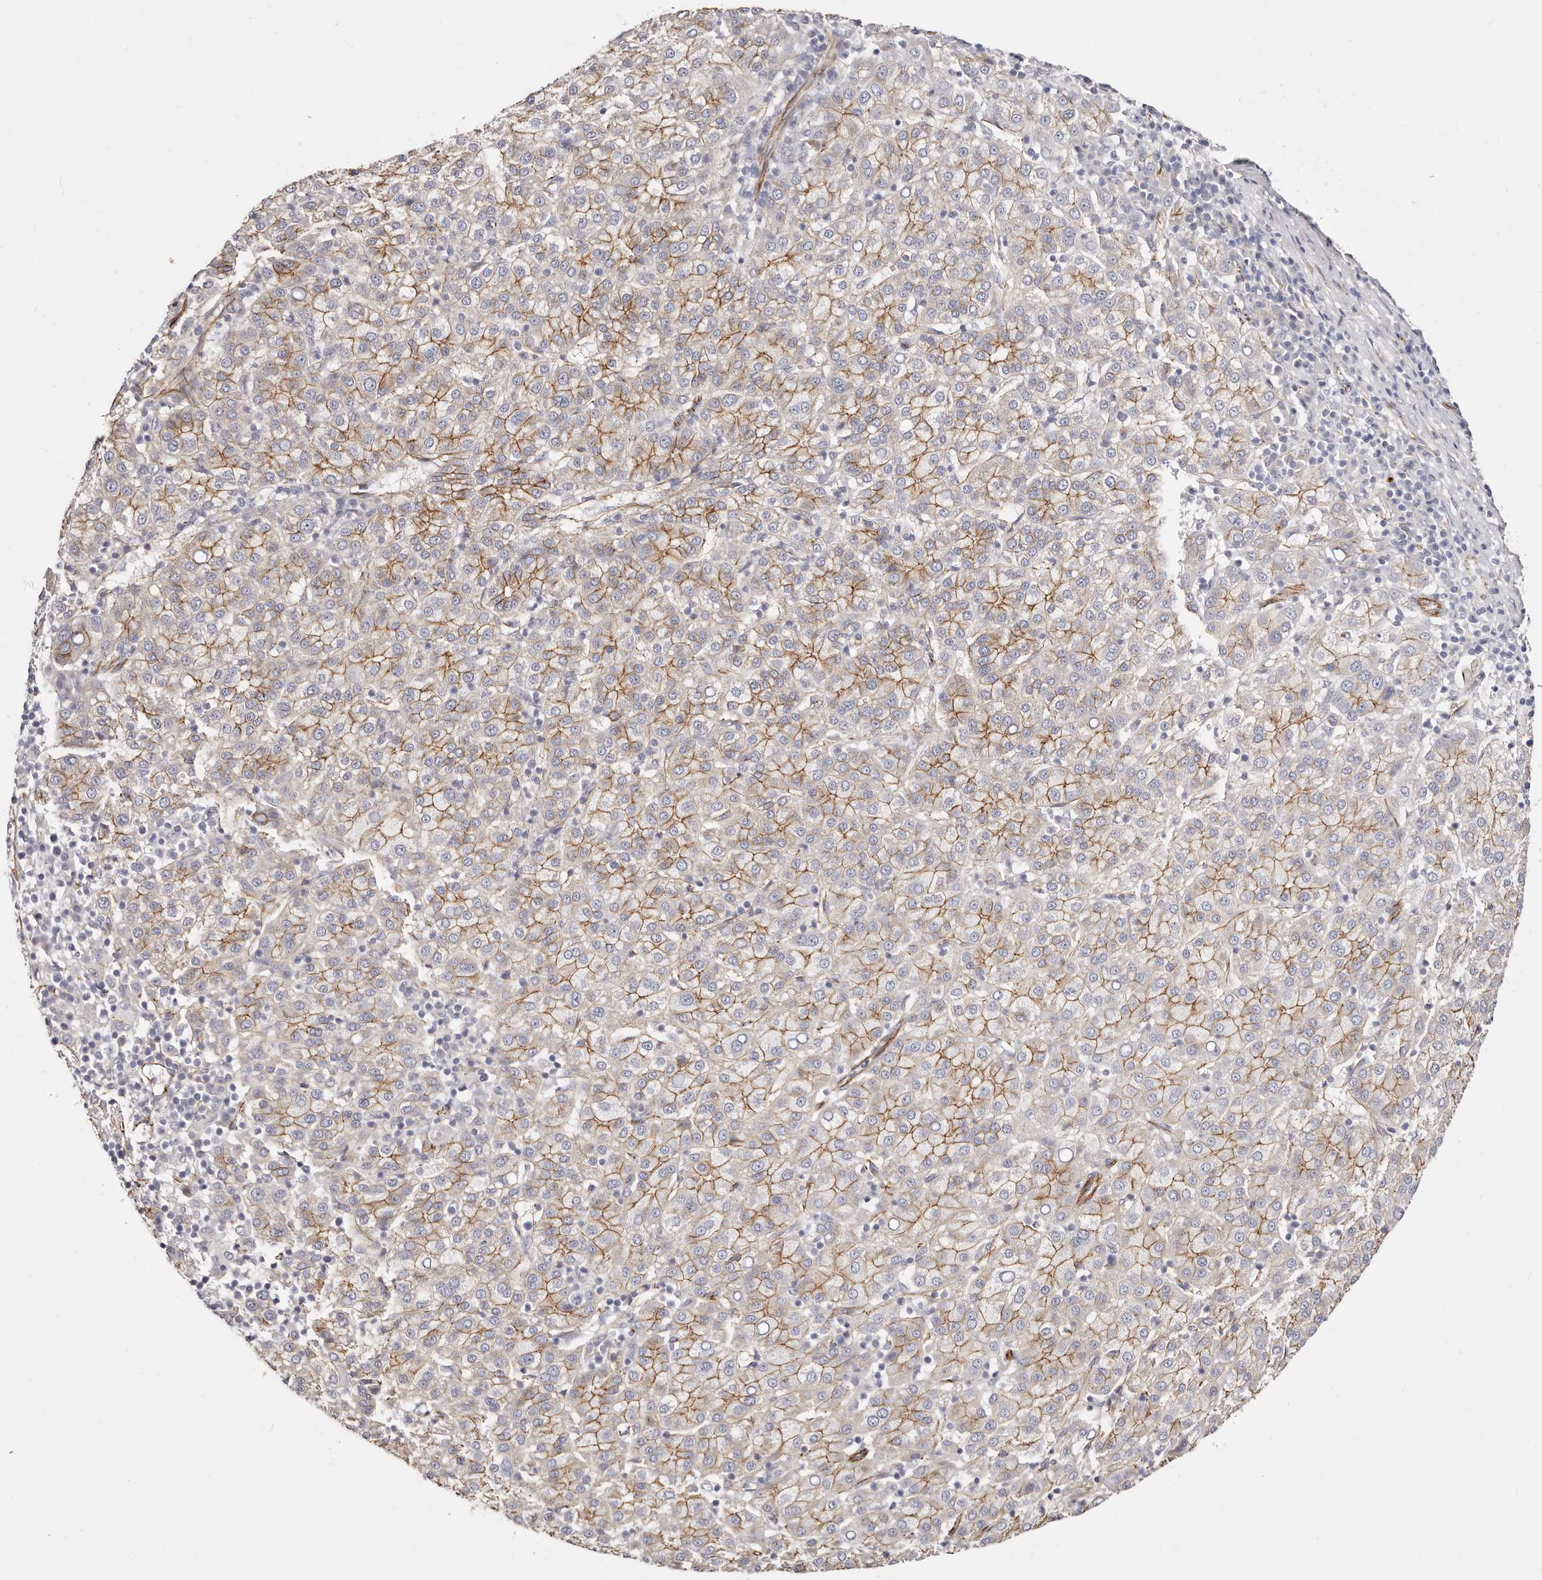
{"staining": {"intensity": "moderate", "quantity": ">75%", "location": "cytoplasmic/membranous"}, "tissue": "liver cancer", "cell_type": "Tumor cells", "image_type": "cancer", "snomed": [{"axis": "morphology", "description": "Carcinoma, Hepatocellular, NOS"}, {"axis": "topography", "description": "Liver"}], "caption": "Immunohistochemical staining of human liver hepatocellular carcinoma exhibits moderate cytoplasmic/membranous protein staining in about >75% of tumor cells.", "gene": "CTNNB1", "patient": {"sex": "female", "age": 58}}